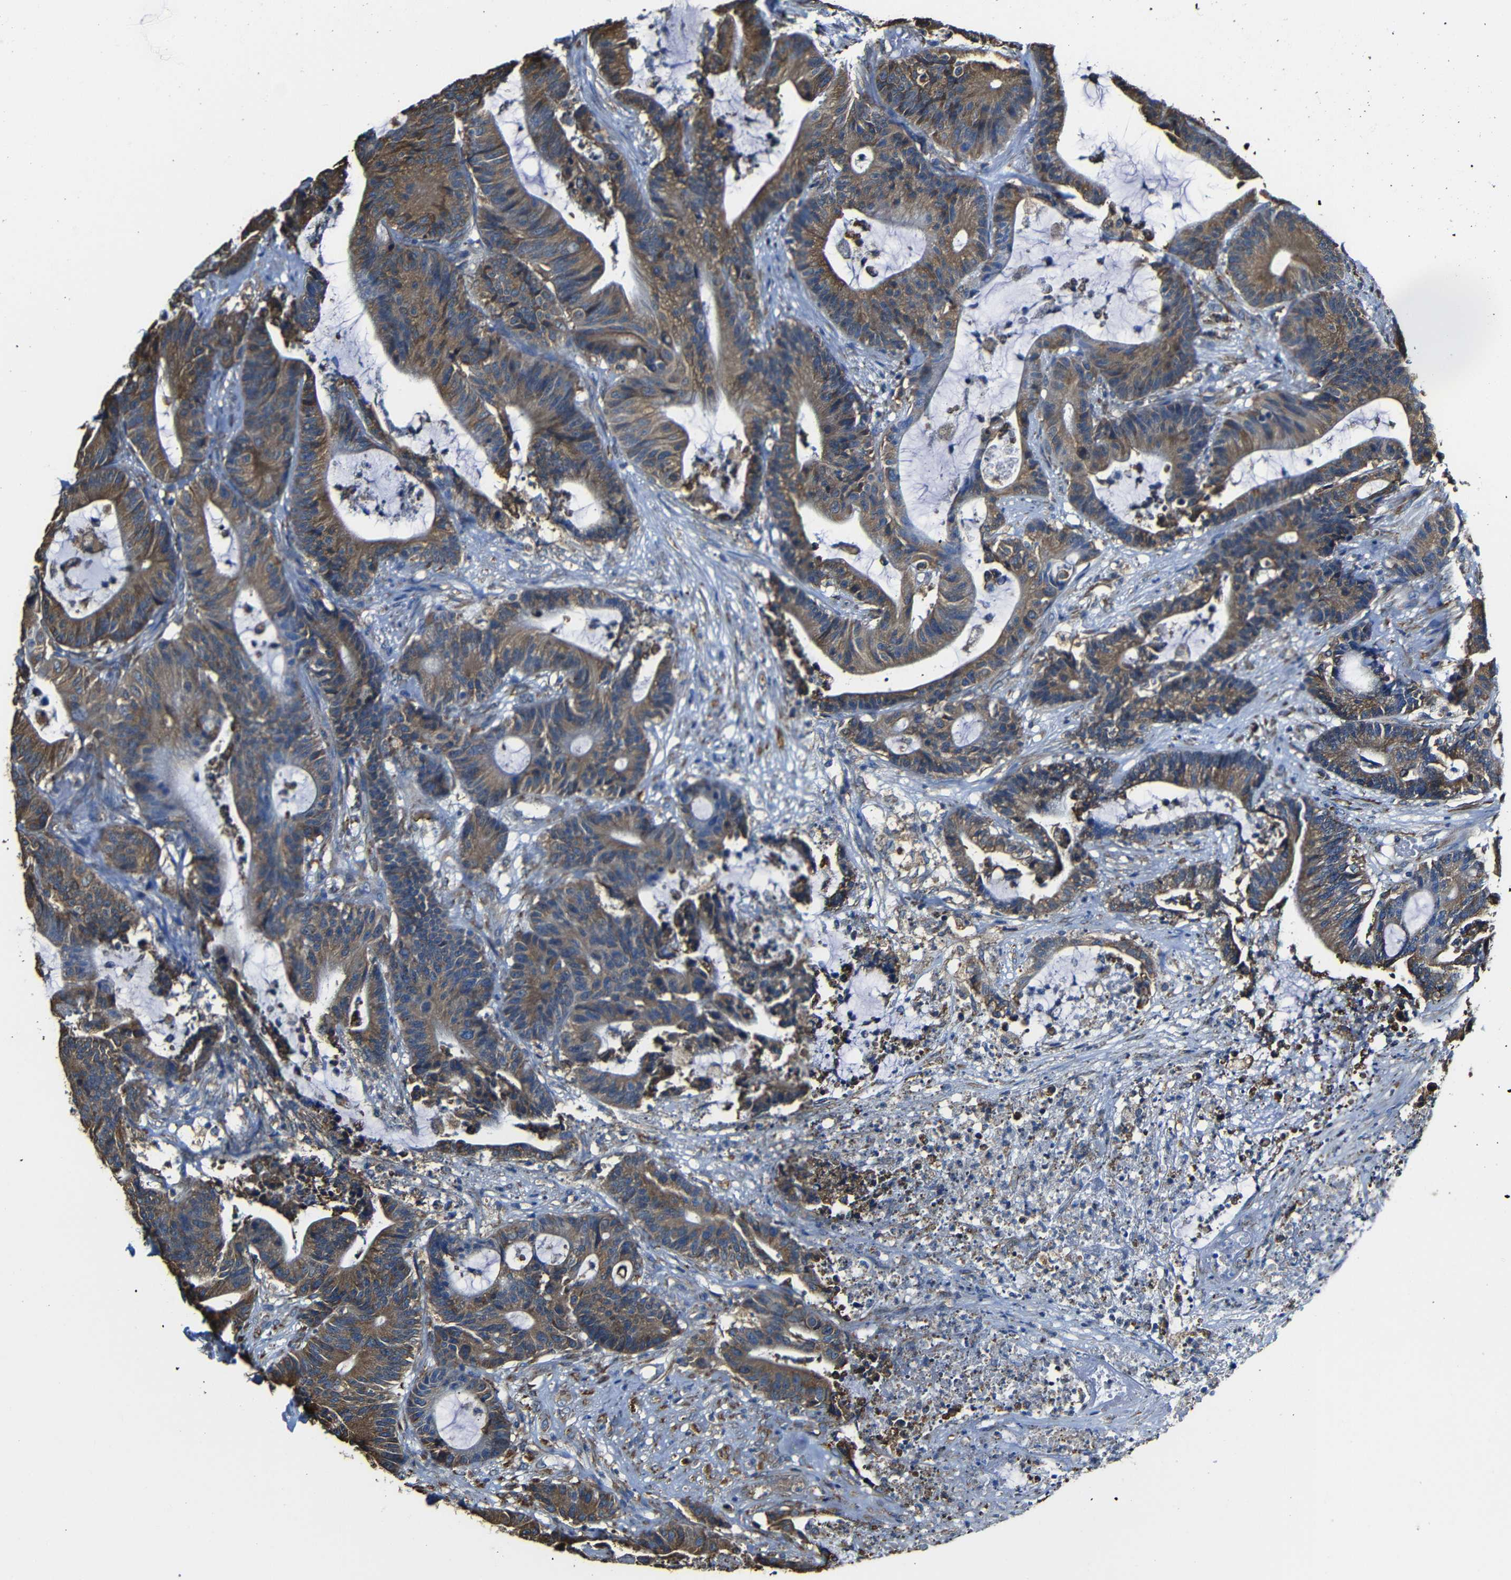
{"staining": {"intensity": "moderate", "quantity": ">75%", "location": "cytoplasmic/membranous"}, "tissue": "colorectal cancer", "cell_type": "Tumor cells", "image_type": "cancer", "snomed": [{"axis": "morphology", "description": "Adenocarcinoma, NOS"}, {"axis": "topography", "description": "Colon"}], "caption": "Colorectal cancer (adenocarcinoma) was stained to show a protein in brown. There is medium levels of moderate cytoplasmic/membranous positivity in about >75% of tumor cells. The staining was performed using DAB (3,3'-diaminobenzidine), with brown indicating positive protein expression. Nuclei are stained blue with hematoxylin.", "gene": "PPIB", "patient": {"sex": "female", "age": 84}}